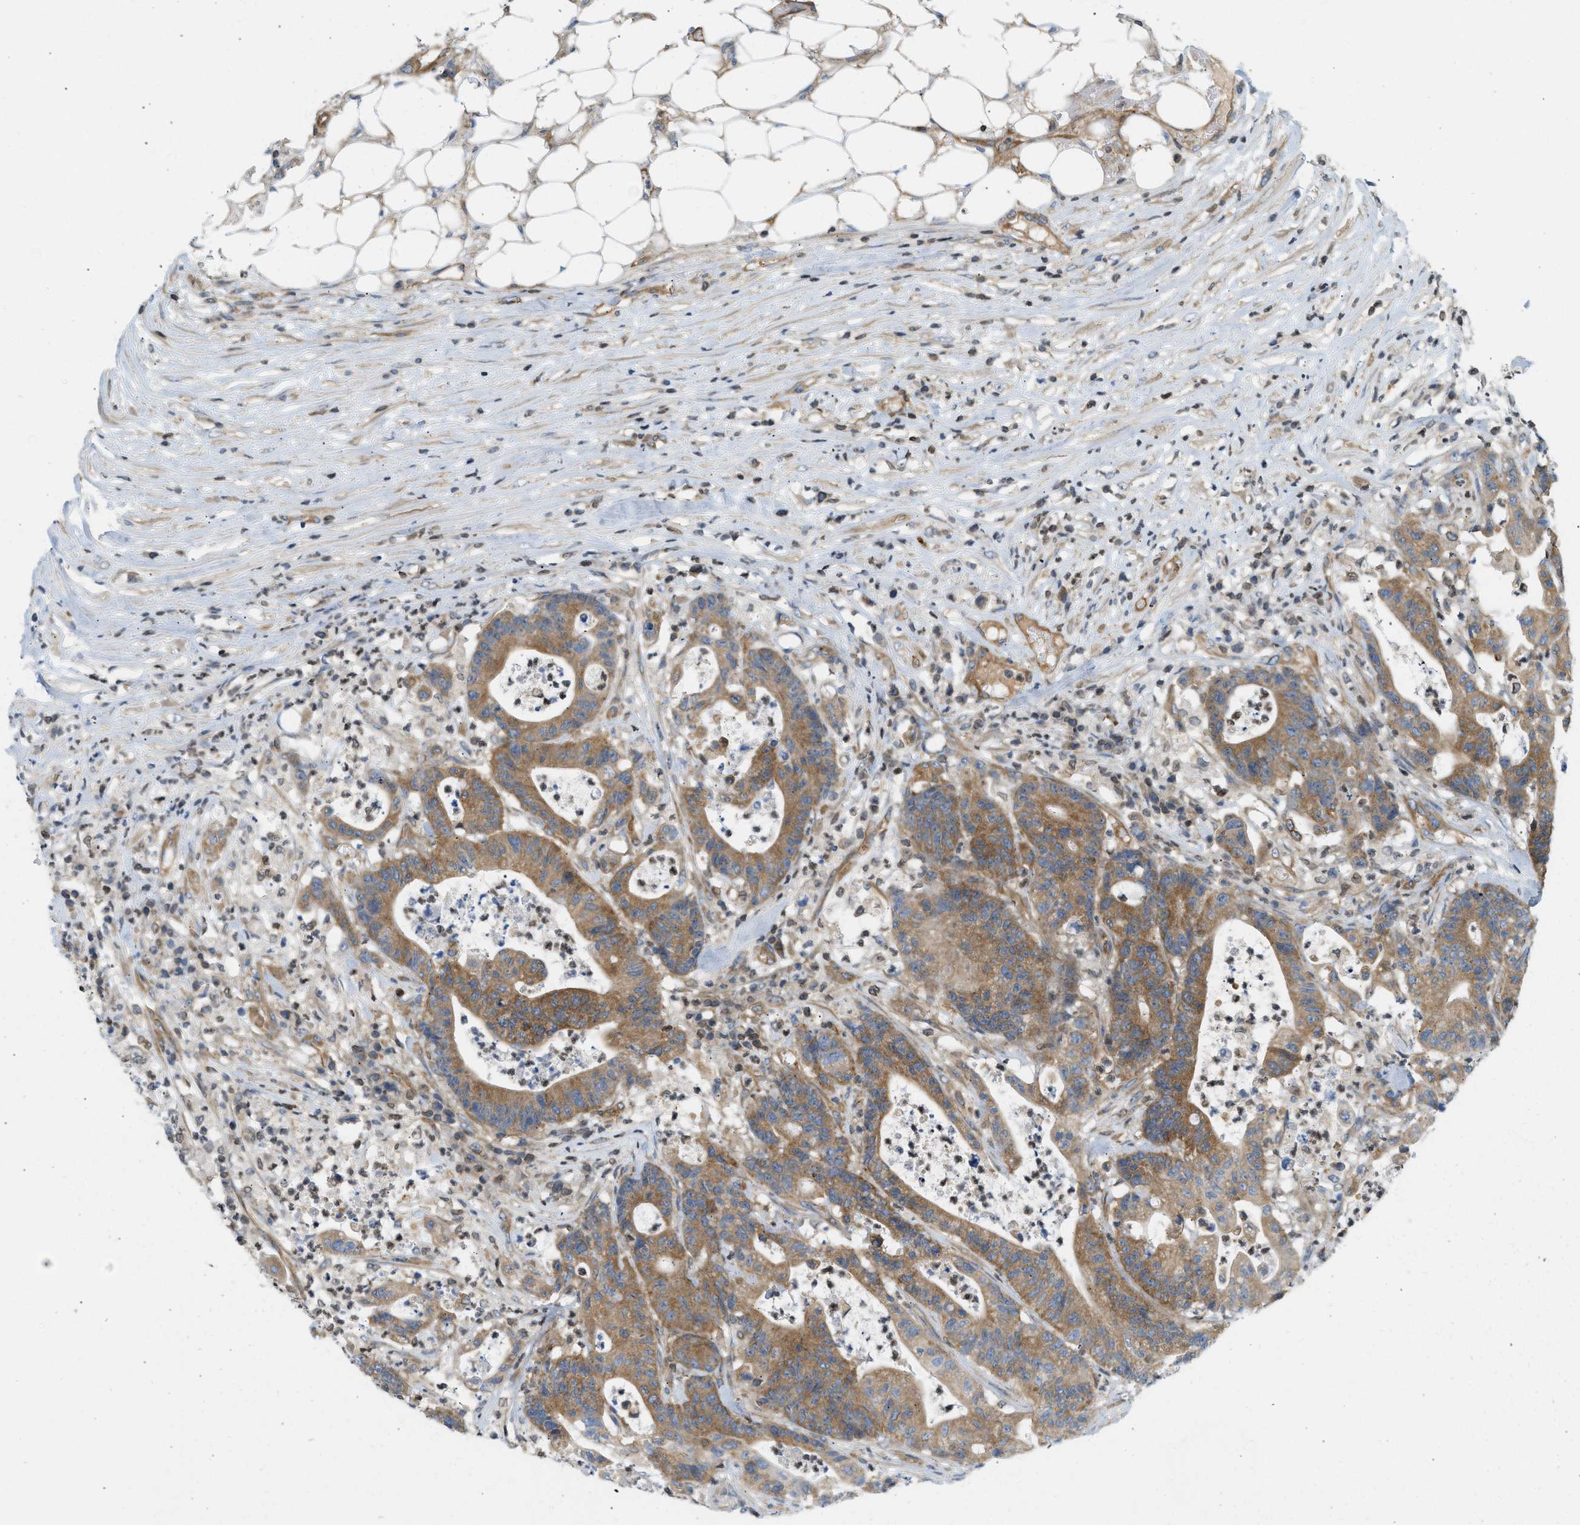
{"staining": {"intensity": "moderate", "quantity": ">75%", "location": "cytoplasmic/membranous"}, "tissue": "colorectal cancer", "cell_type": "Tumor cells", "image_type": "cancer", "snomed": [{"axis": "morphology", "description": "Adenocarcinoma, NOS"}, {"axis": "topography", "description": "Colon"}], "caption": "Tumor cells exhibit medium levels of moderate cytoplasmic/membranous positivity in approximately >75% of cells in human colorectal adenocarcinoma.", "gene": "STRN", "patient": {"sex": "female", "age": 84}}